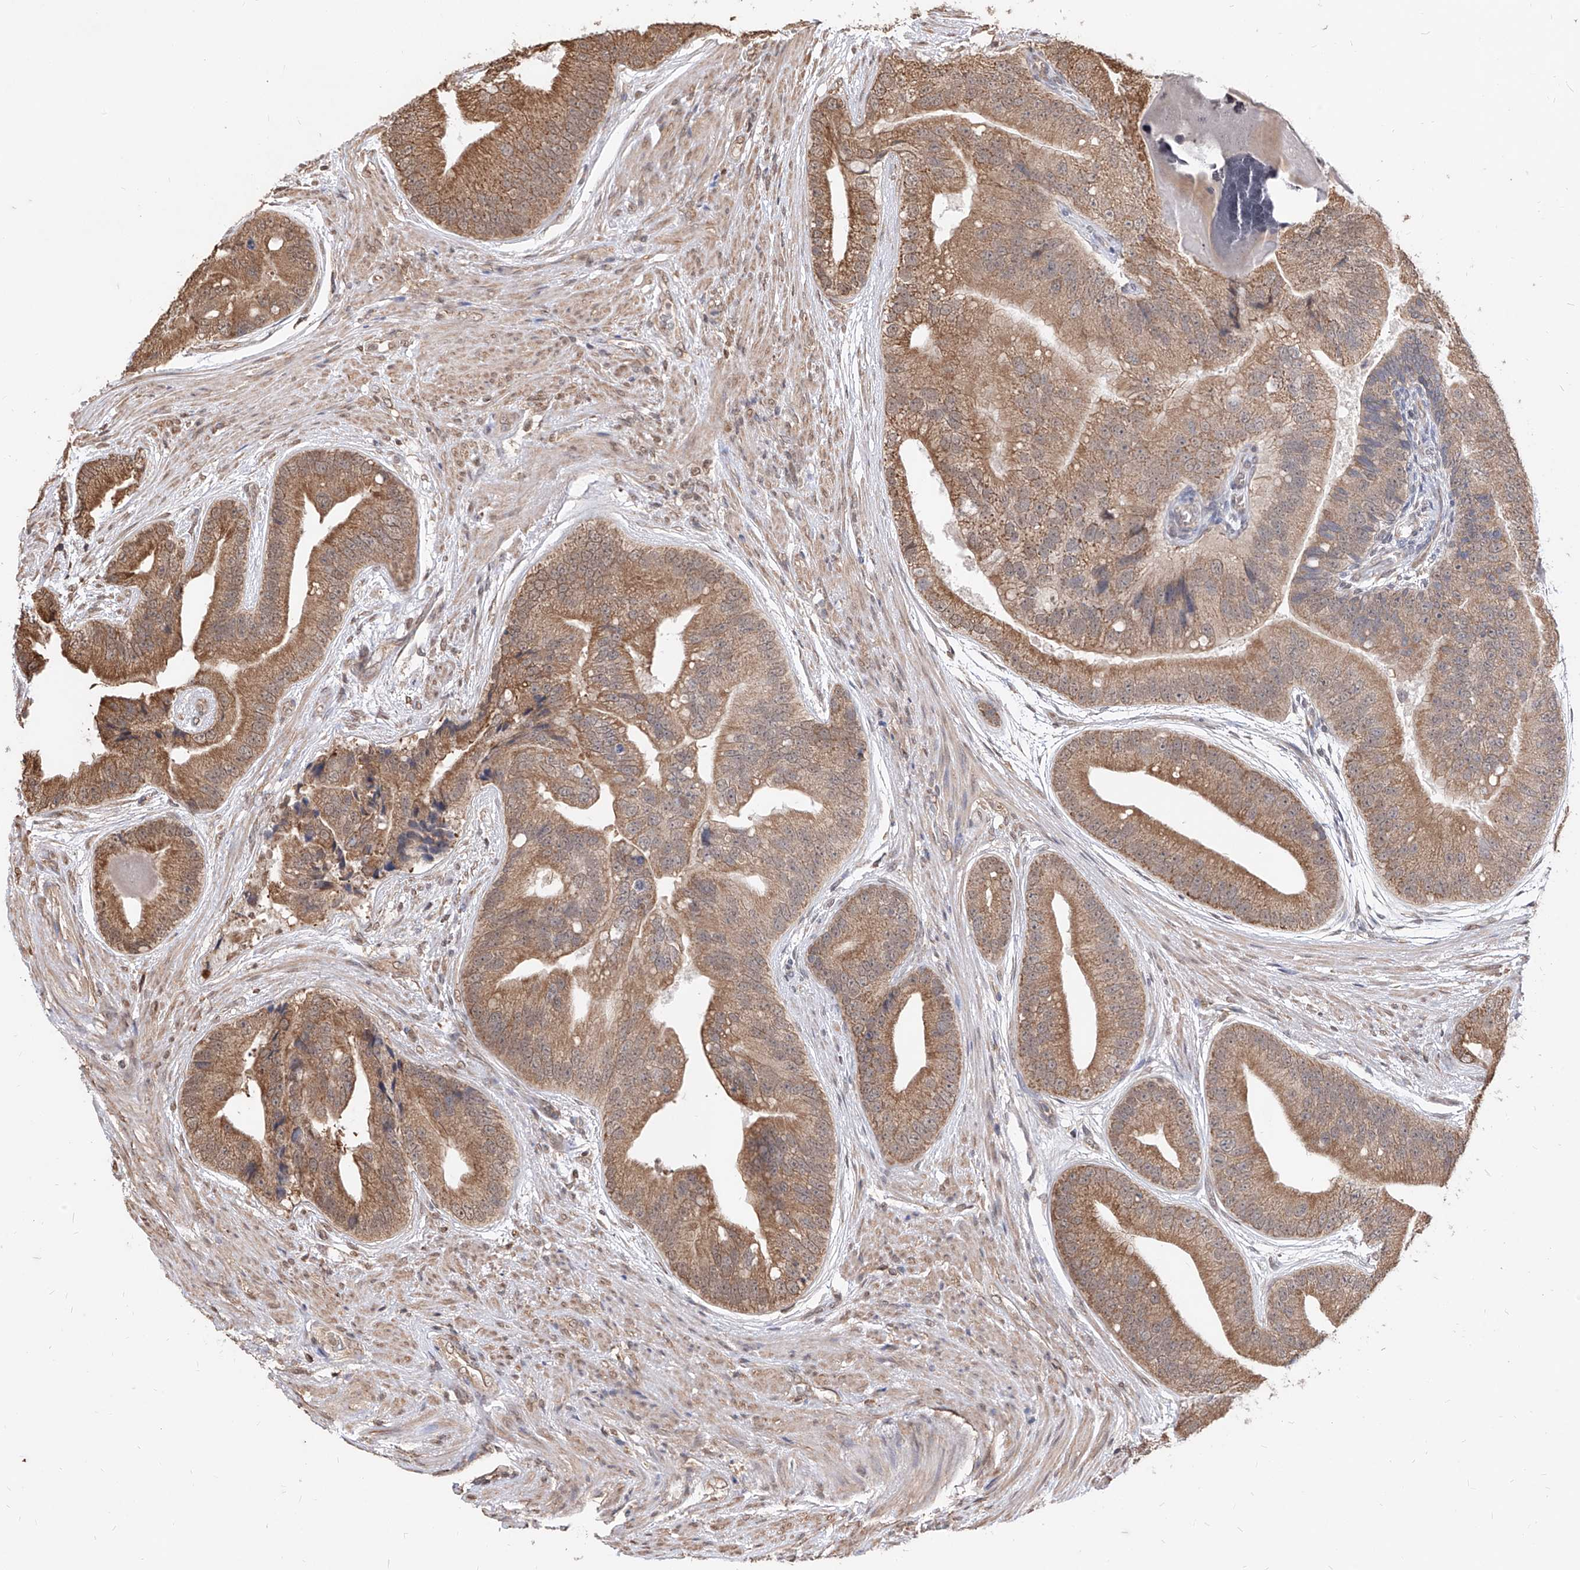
{"staining": {"intensity": "moderate", "quantity": ">75%", "location": "cytoplasmic/membranous"}, "tissue": "prostate cancer", "cell_type": "Tumor cells", "image_type": "cancer", "snomed": [{"axis": "morphology", "description": "Adenocarcinoma, High grade"}, {"axis": "topography", "description": "Prostate"}], "caption": "An immunohistochemistry (IHC) image of neoplastic tissue is shown. Protein staining in brown shows moderate cytoplasmic/membranous positivity in prostate cancer (adenocarcinoma (high-grade)) within tumor cells. (brown staining indicates protein expression, while blue staining denotes nuclei).", "gene": "C8orf82", "patient": {"sex": "male", "age": 70}}